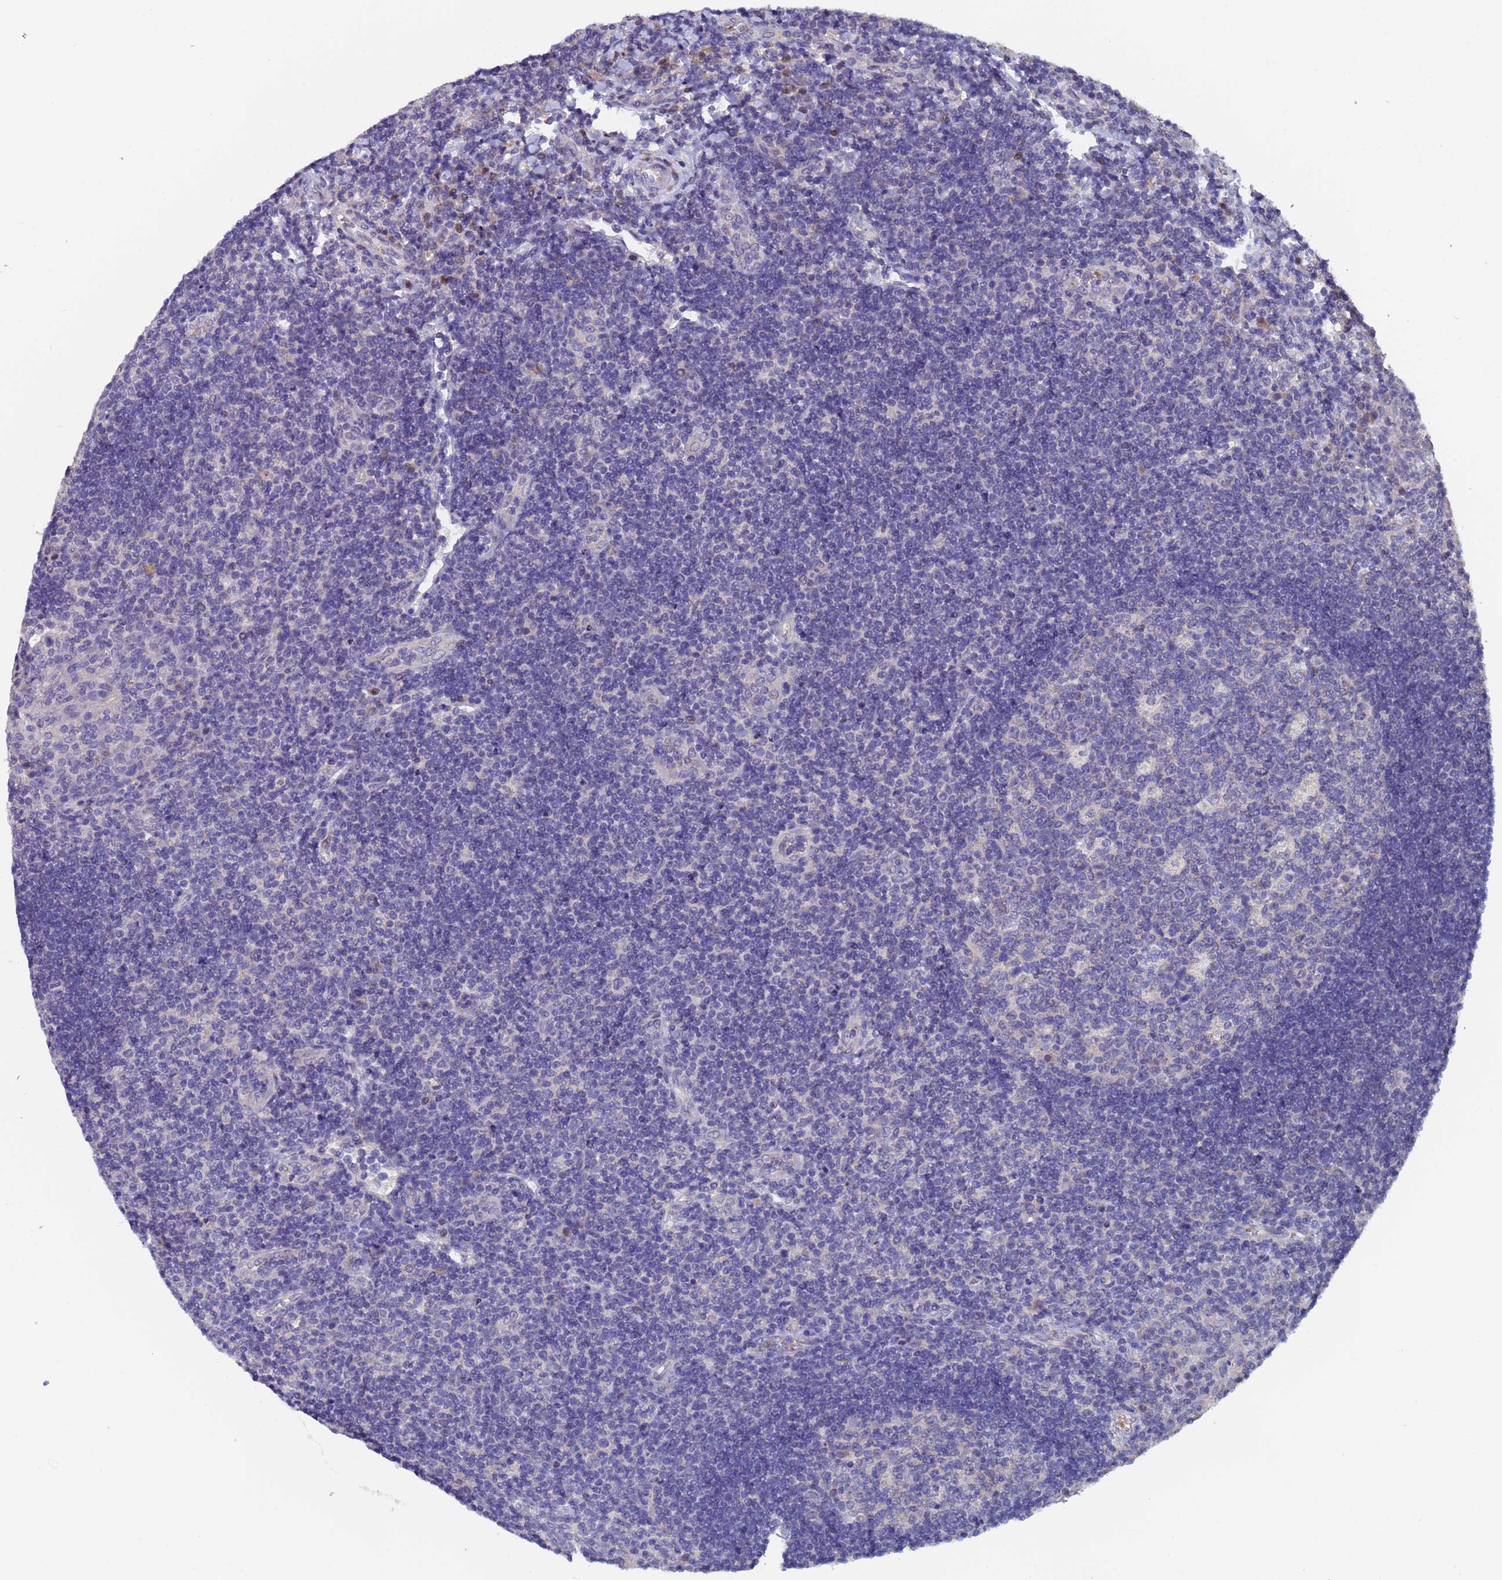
{"staining": {"intensity": "negative", "quantity": "none", "location": "none"}, "tissue": "tonsil", "cell_type": "Germinal center cells", "image_type": "normal", "snomed": [{"axis": "morphology", "description": "Normal tissue, NOS"}, {"axis": "topography", "description": "Tonsil"}], "caption": "IHC image of unremarkable tonsil stained for a protein (brown), which demonstrates no staining in germinal center cells. (DAB IHC with hematoxylin counter stain).", "gene": "IHO1", "patient": {"sex": "male", "age": 17}}